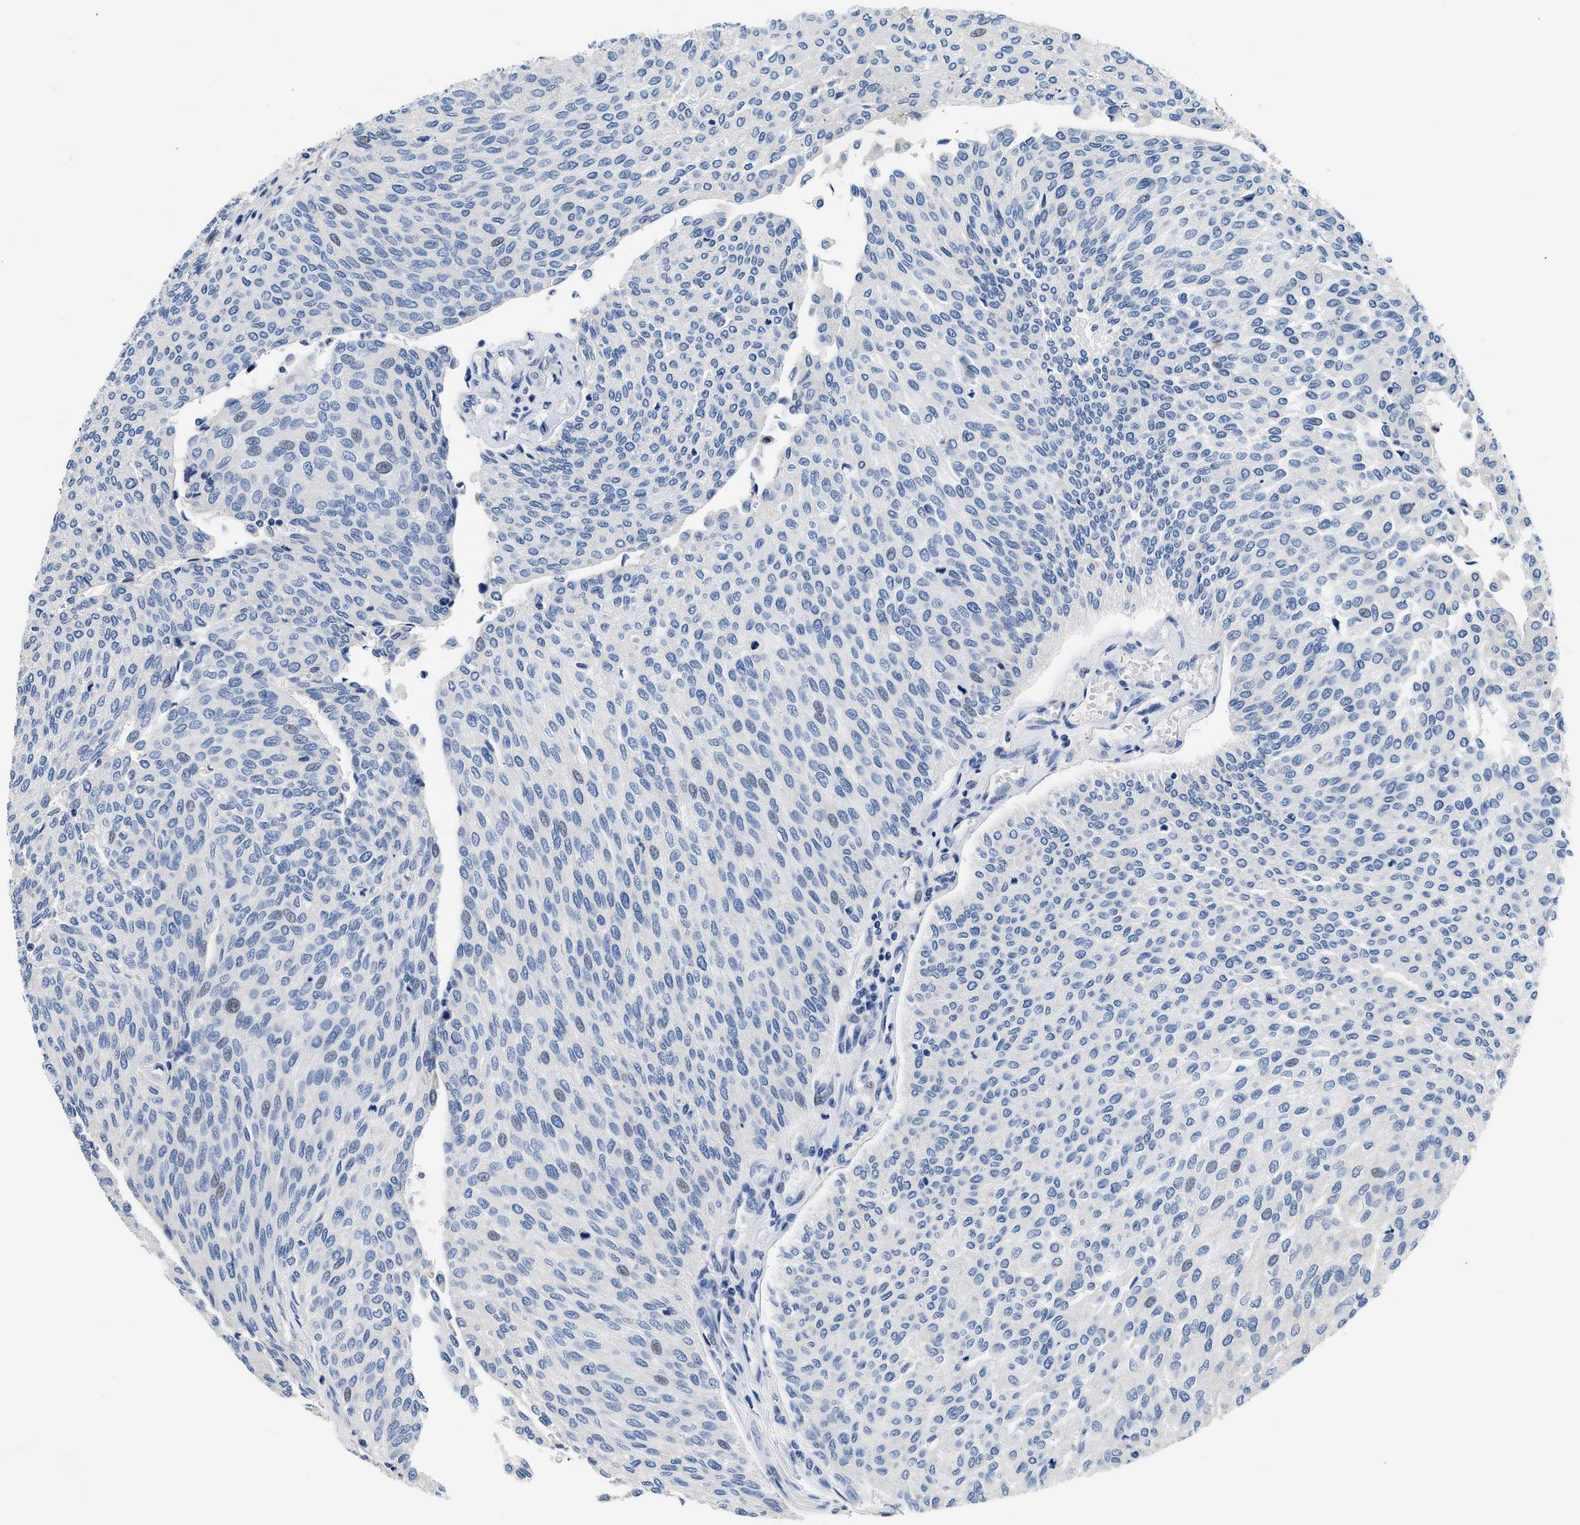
{"staining": {"intensity": "negative", "quantity": "none", "location": "none"}, "tissue": "urothelial cancer", "cell_type": "Tumor cells", "image_type": "cancer", "snomed": [{"axis": "morphology", "description": "Urothelial carcinoma, Low grade"}, {"axis": "topography", "description": "Urinary bladder"}], "caption": "Immunohistochemistry (IHC) of urothelial cancer displays no expression in tumor cells.", "gene": "PCK2", "patient": {"sex": "female", "age": 79}}